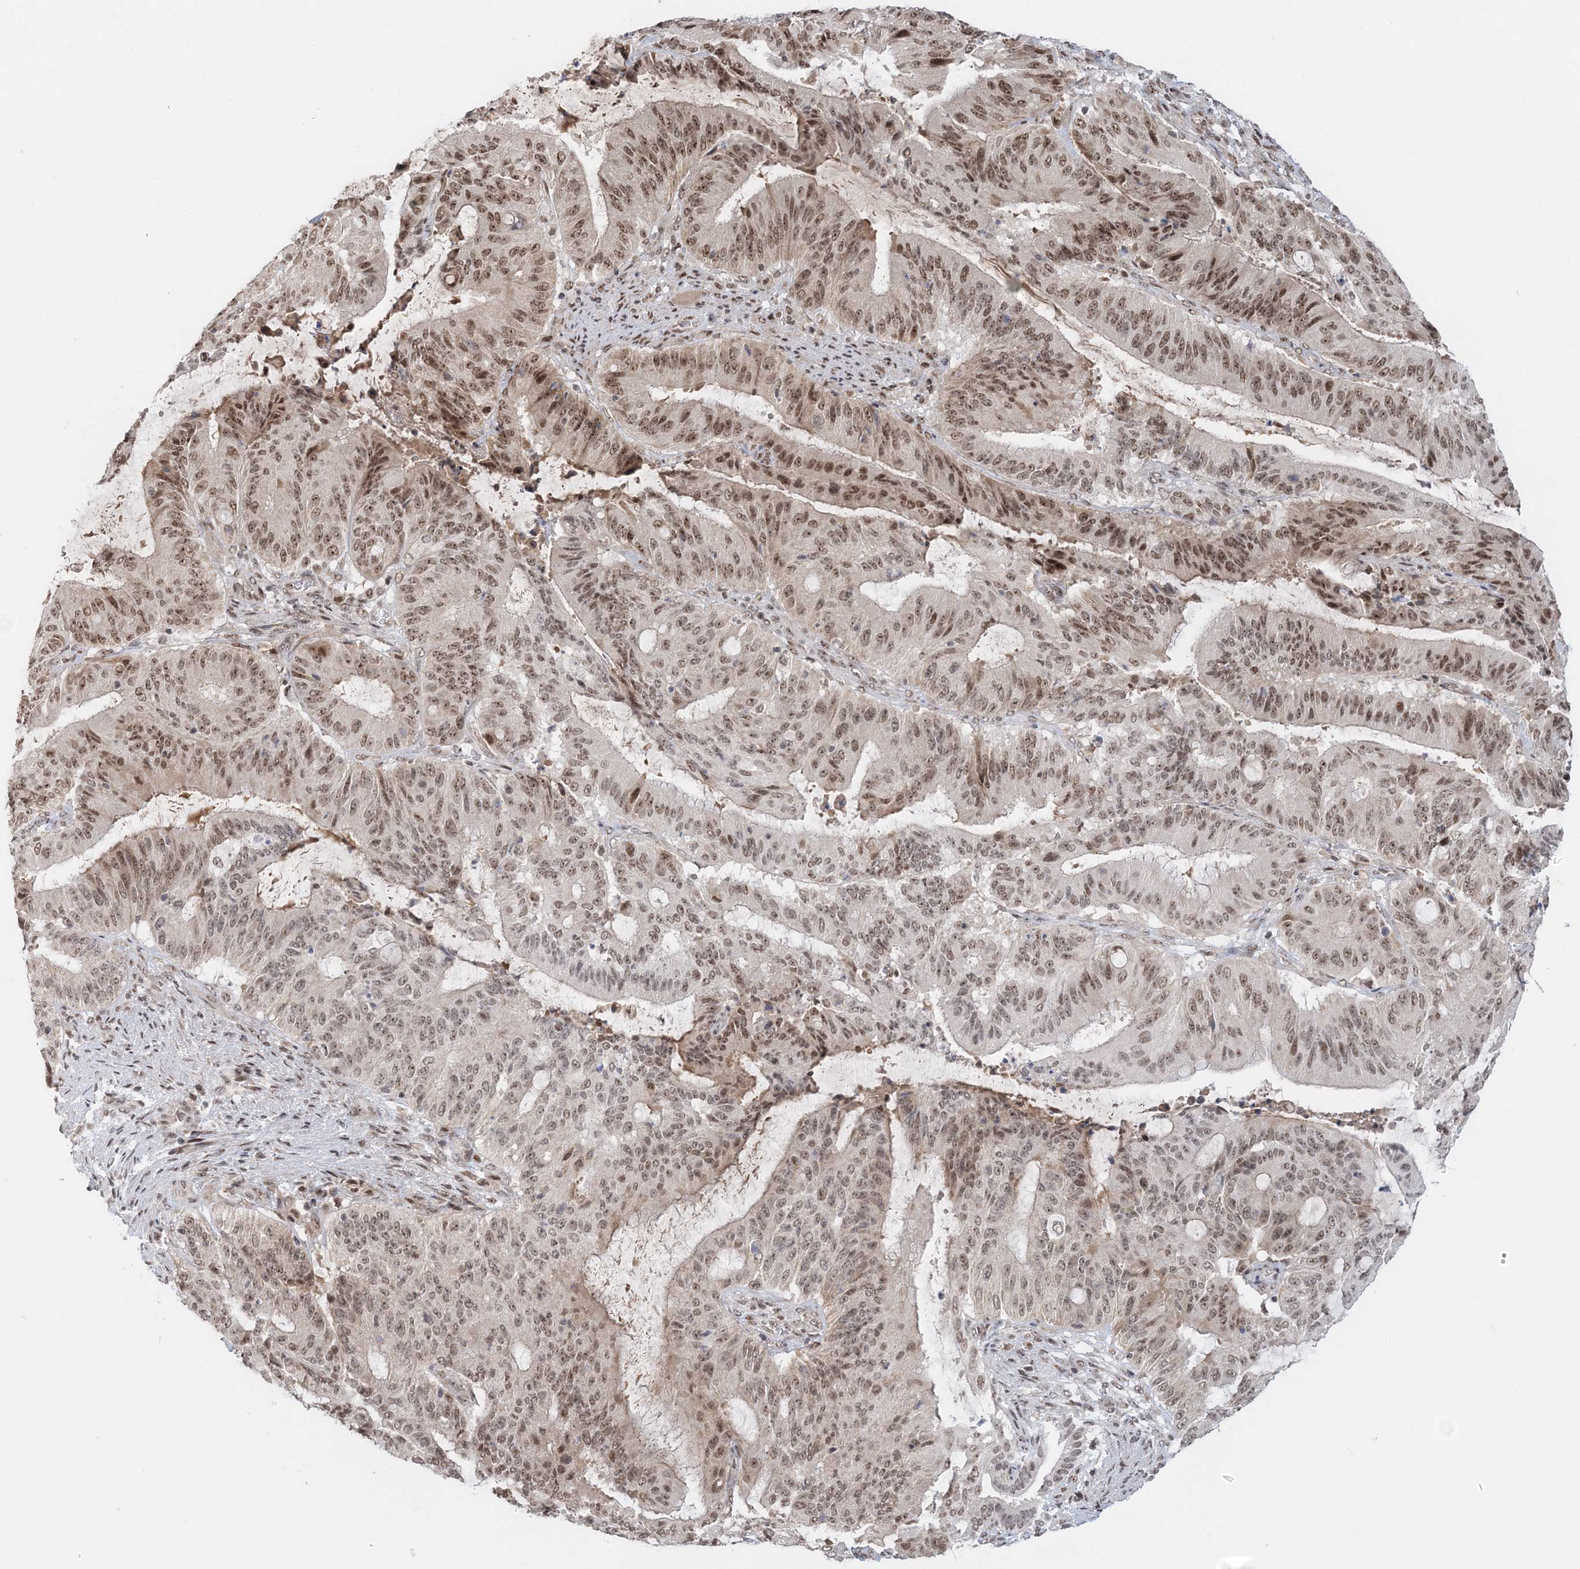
{"staining": {"intensity": "moderate", "quantity": "25%-75%", "location": "nuclear"}, "tissue": "liver cancer", "cell_type": "Tumor cells", "image_type": "cancer", "snomed": [{"axis": "morphology", "description": "Normal tissue, NOS"}, {"axis": "morphology", "description": "Cholangiocarcinoma"}, {"axis": "topography", "description": "Liver"}, {"axis": "topography", "description": "Peripheral nerve tissue"}], "caption": "IHC staining of liver cancer, which exhibits medium levels of moderate nuclear expression in approximately 25%-75% of tumor cells indicating moderate nuclear protein positivity. The staining was performed using DAB (3,3'-diaminobenzidine) (brown) for protein detection and nuclei were counterstained in hematoxylin (blue).", "gene": "NOA1", "patient": {"sex": "female", "age": 73}}